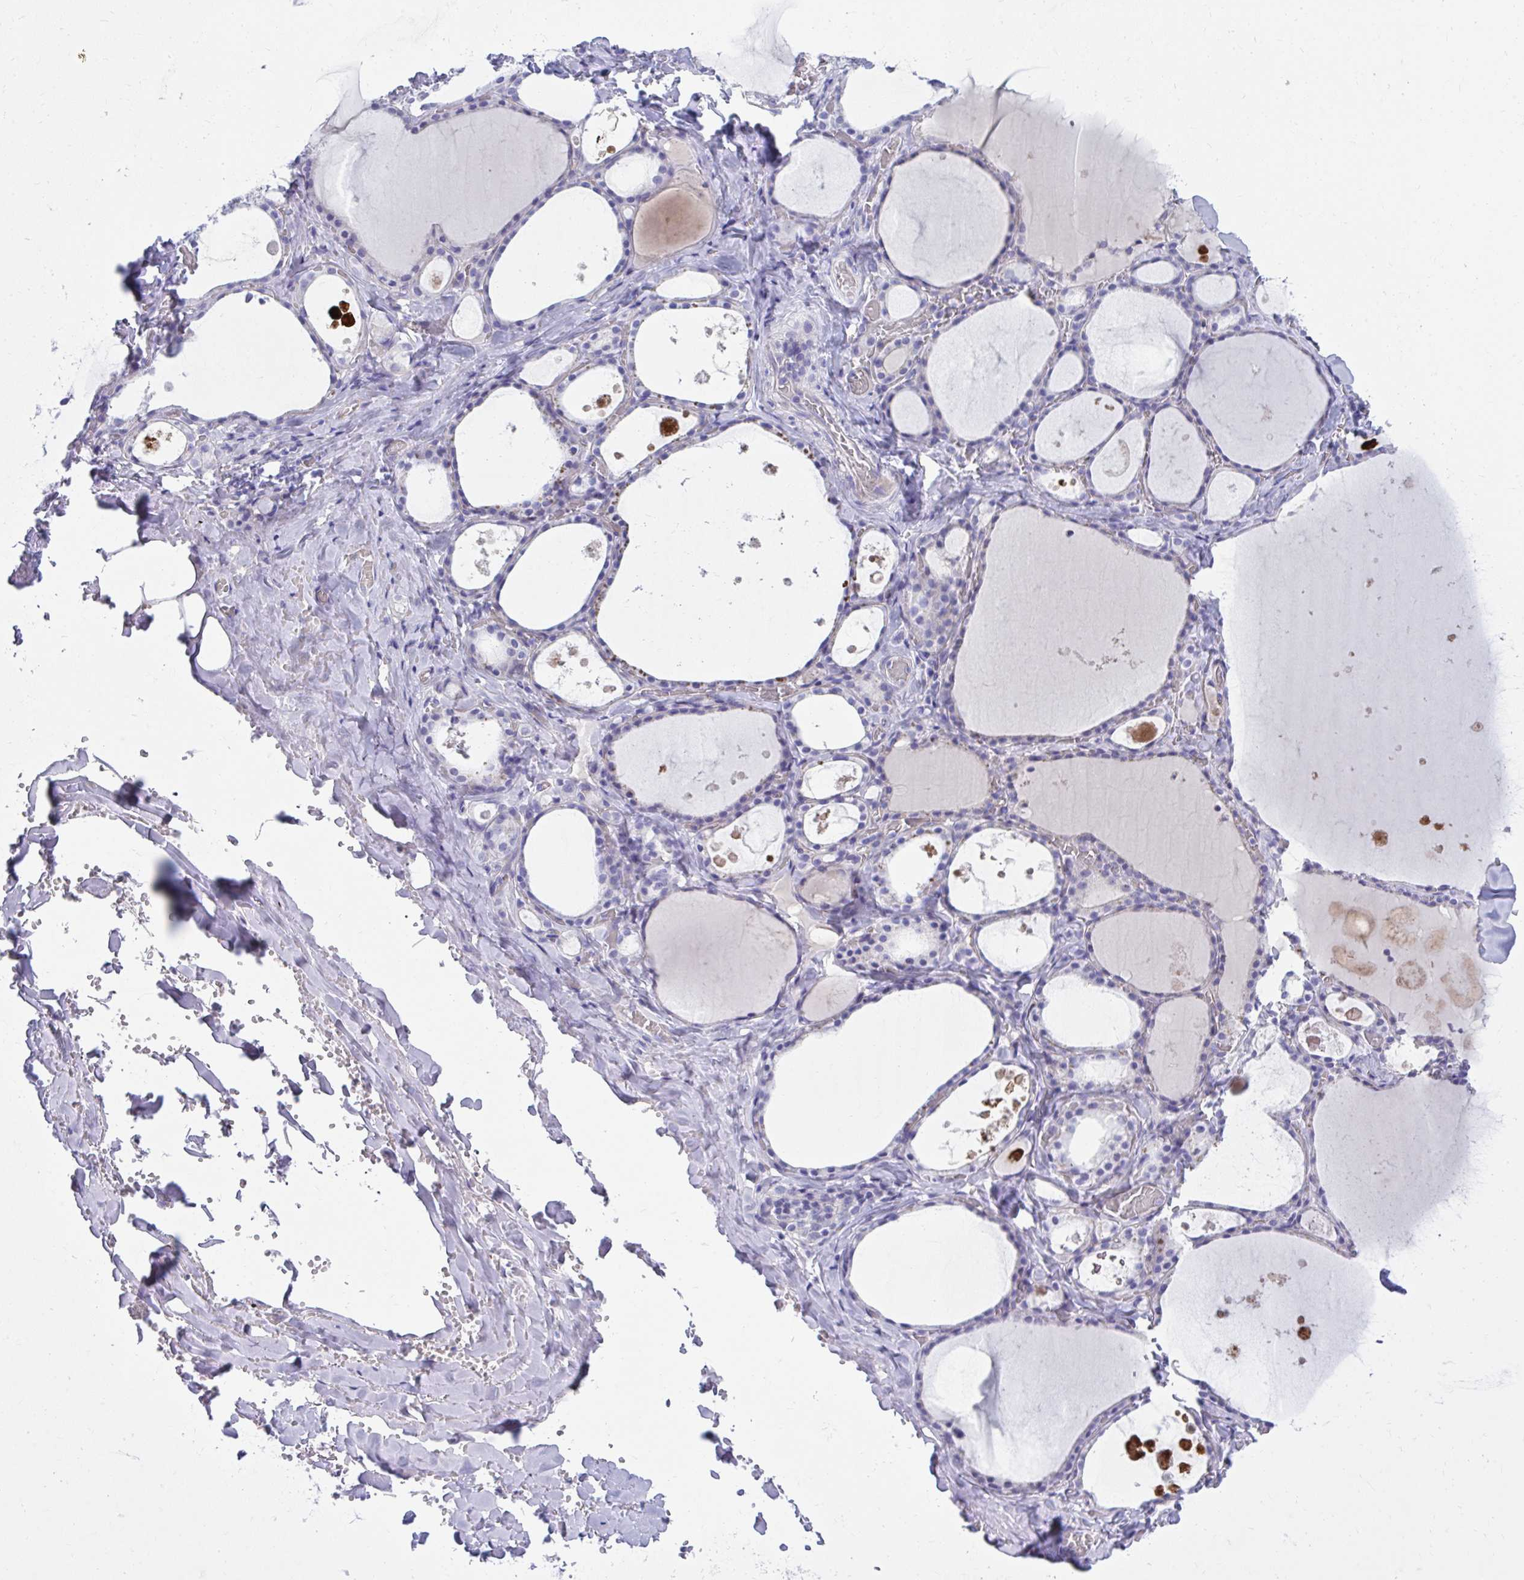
{"staining": {"intensity": "negative", "quantity": "none", "location": "none"}, "tissue": "thyroid gland", "cell_type": "Glandular cells", "image_type": "normal", "snomed": [{"axis": "morphology", "description": "Normal tissue, NOS"}, {"axis": "topography", "description": "Thyroid gland"}], "caption": "DAB immunohistochemical staining of benign thyroid gland shows no significant positivity in glandular cells. (DAB immunohistochemistry (IHC) with hematoxylin counter stain).", "gene": "LRRC36", "patient": {"sex": "male", "age": 56}}